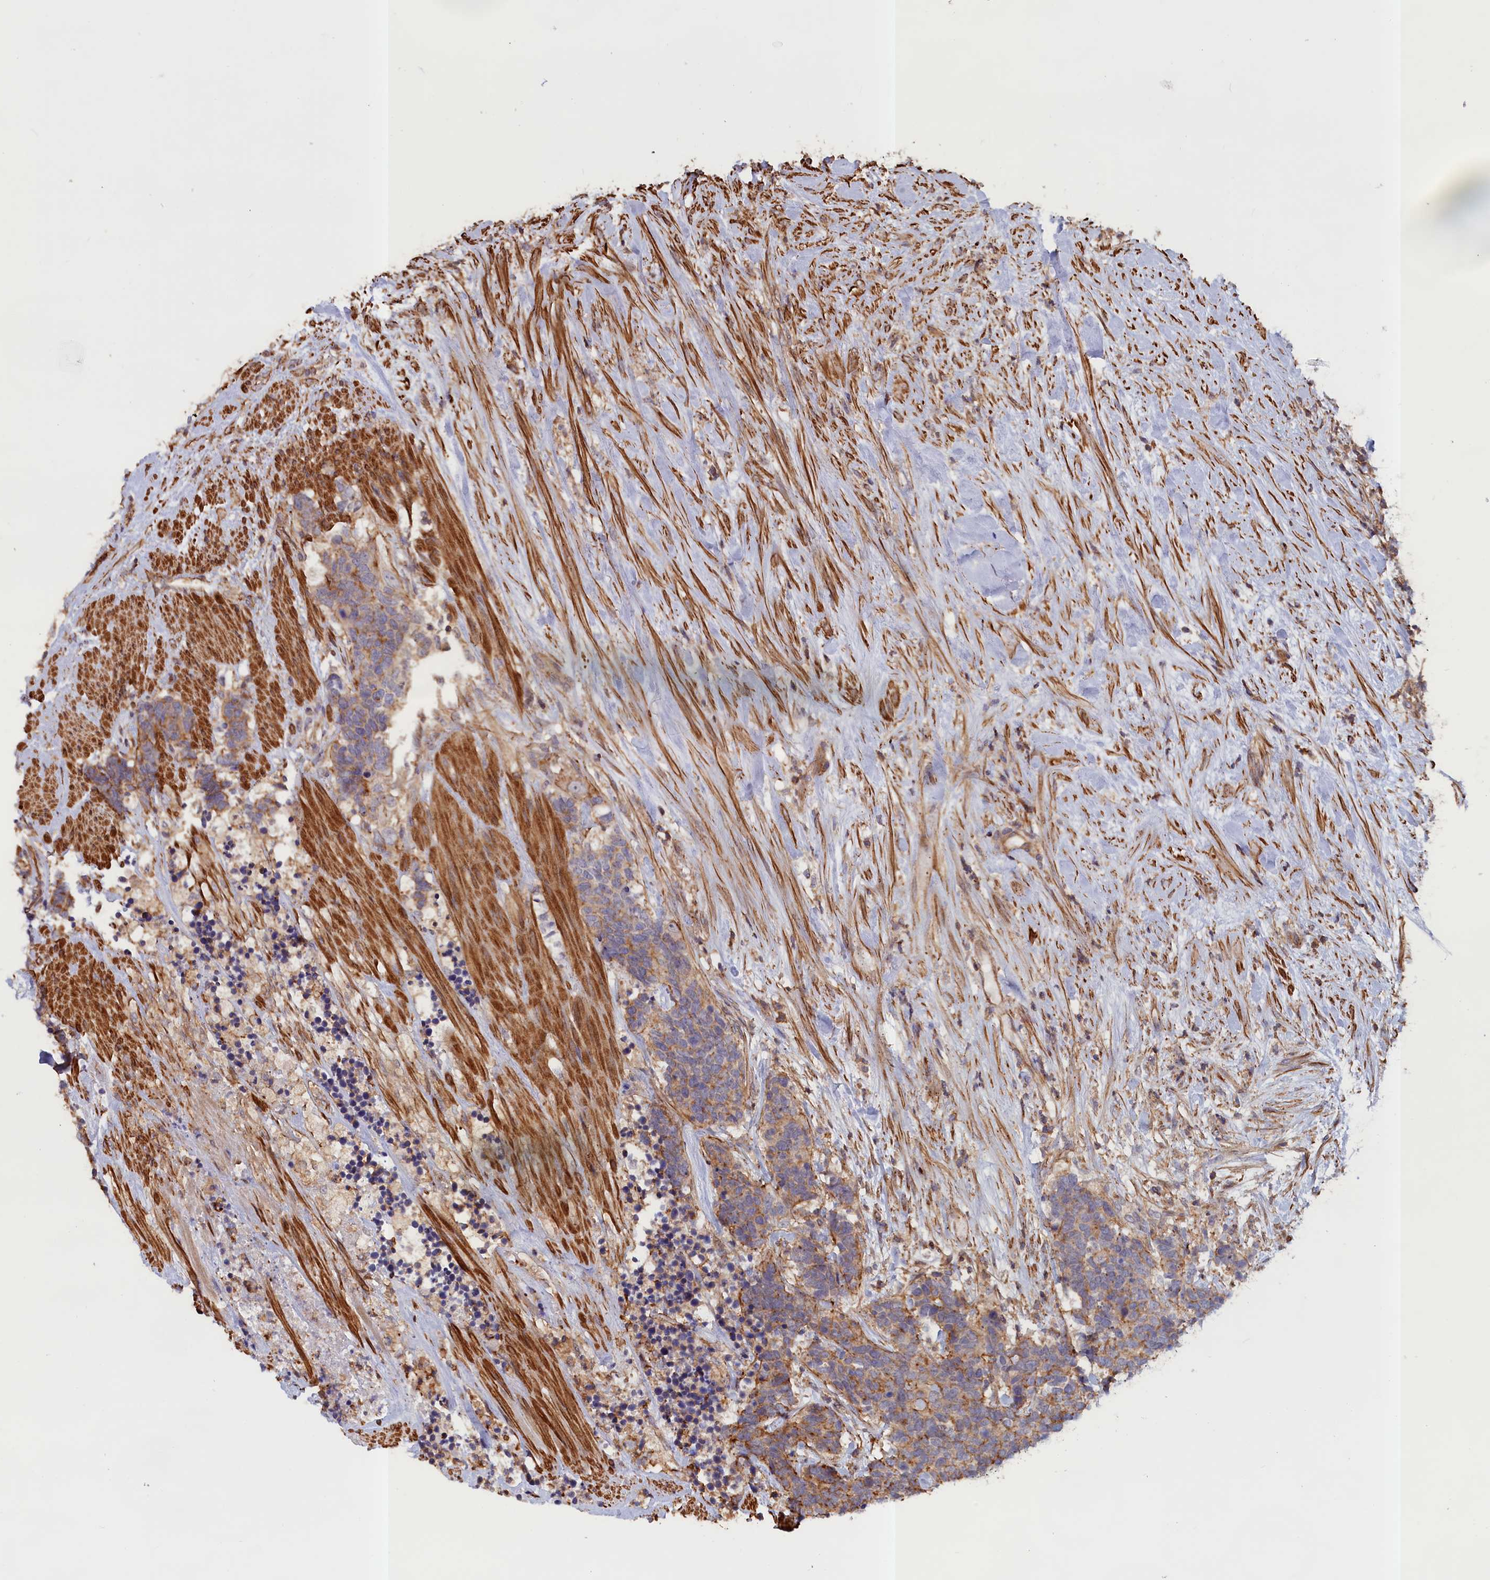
{"staining": {"intensity": "moderate", "quantity": ">75%", "location": "cytoplasmic/membranous"}, "tissue": "carcinoid", "cell_type": "Tumor cells", "image_type": "cancer", "snomed": [{"axis": "morphology", "description": "Carcinoma, NOS"}, {"axis": "morphology", "description": "Carcinoid, malignant, NOS"}, {"axis": "topography", "description": "Prostate"}], "caption": "Protein expression analysis of carcinoma displays moderate cytoplasmic/membranous staining in about >75% of tumor cells.", "gene": "ANKRD27", "patient": {"sex": "male", "age": 57}}